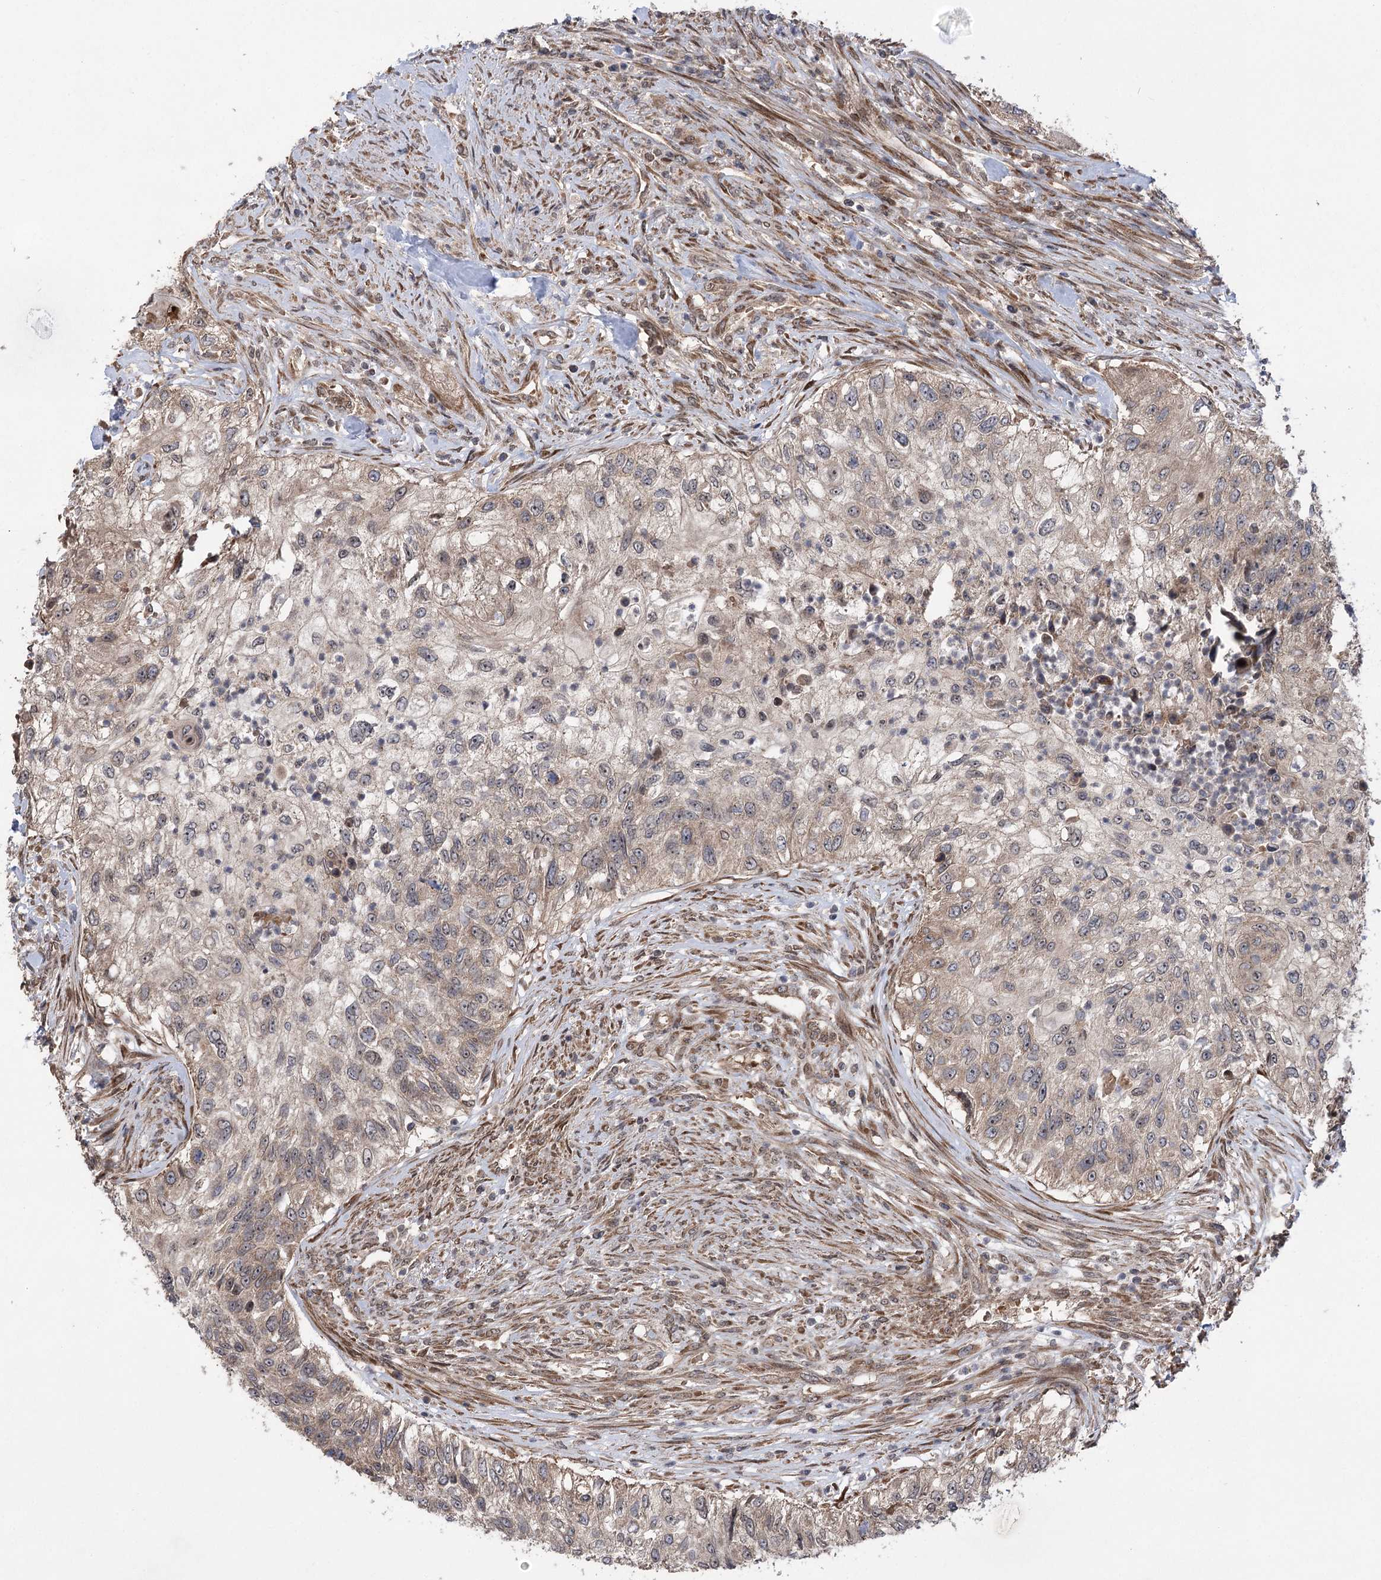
{"staining": {"intensity": "weak", "quantity": "25%-75%", "location": "cytoplasmic/membranous"}, "tissue": "urothelial cancer", "cell_type": "Tumor cells", "image_type": "cancer", "snomed": [{"axis": "morphology", "description": "Urothelial carcinoma, High grade"}, {"axis": "topography", "description": "Urinary bladder"}], "caption": "The histopathology image demonstrates staining of high-grade urothelial carcinoma, revealing weak cytoplasmic/membranous protein expression (brown color) within tumor cells.", "gene": "TENM2", "patient": {"sex": "female", "age": 60}}